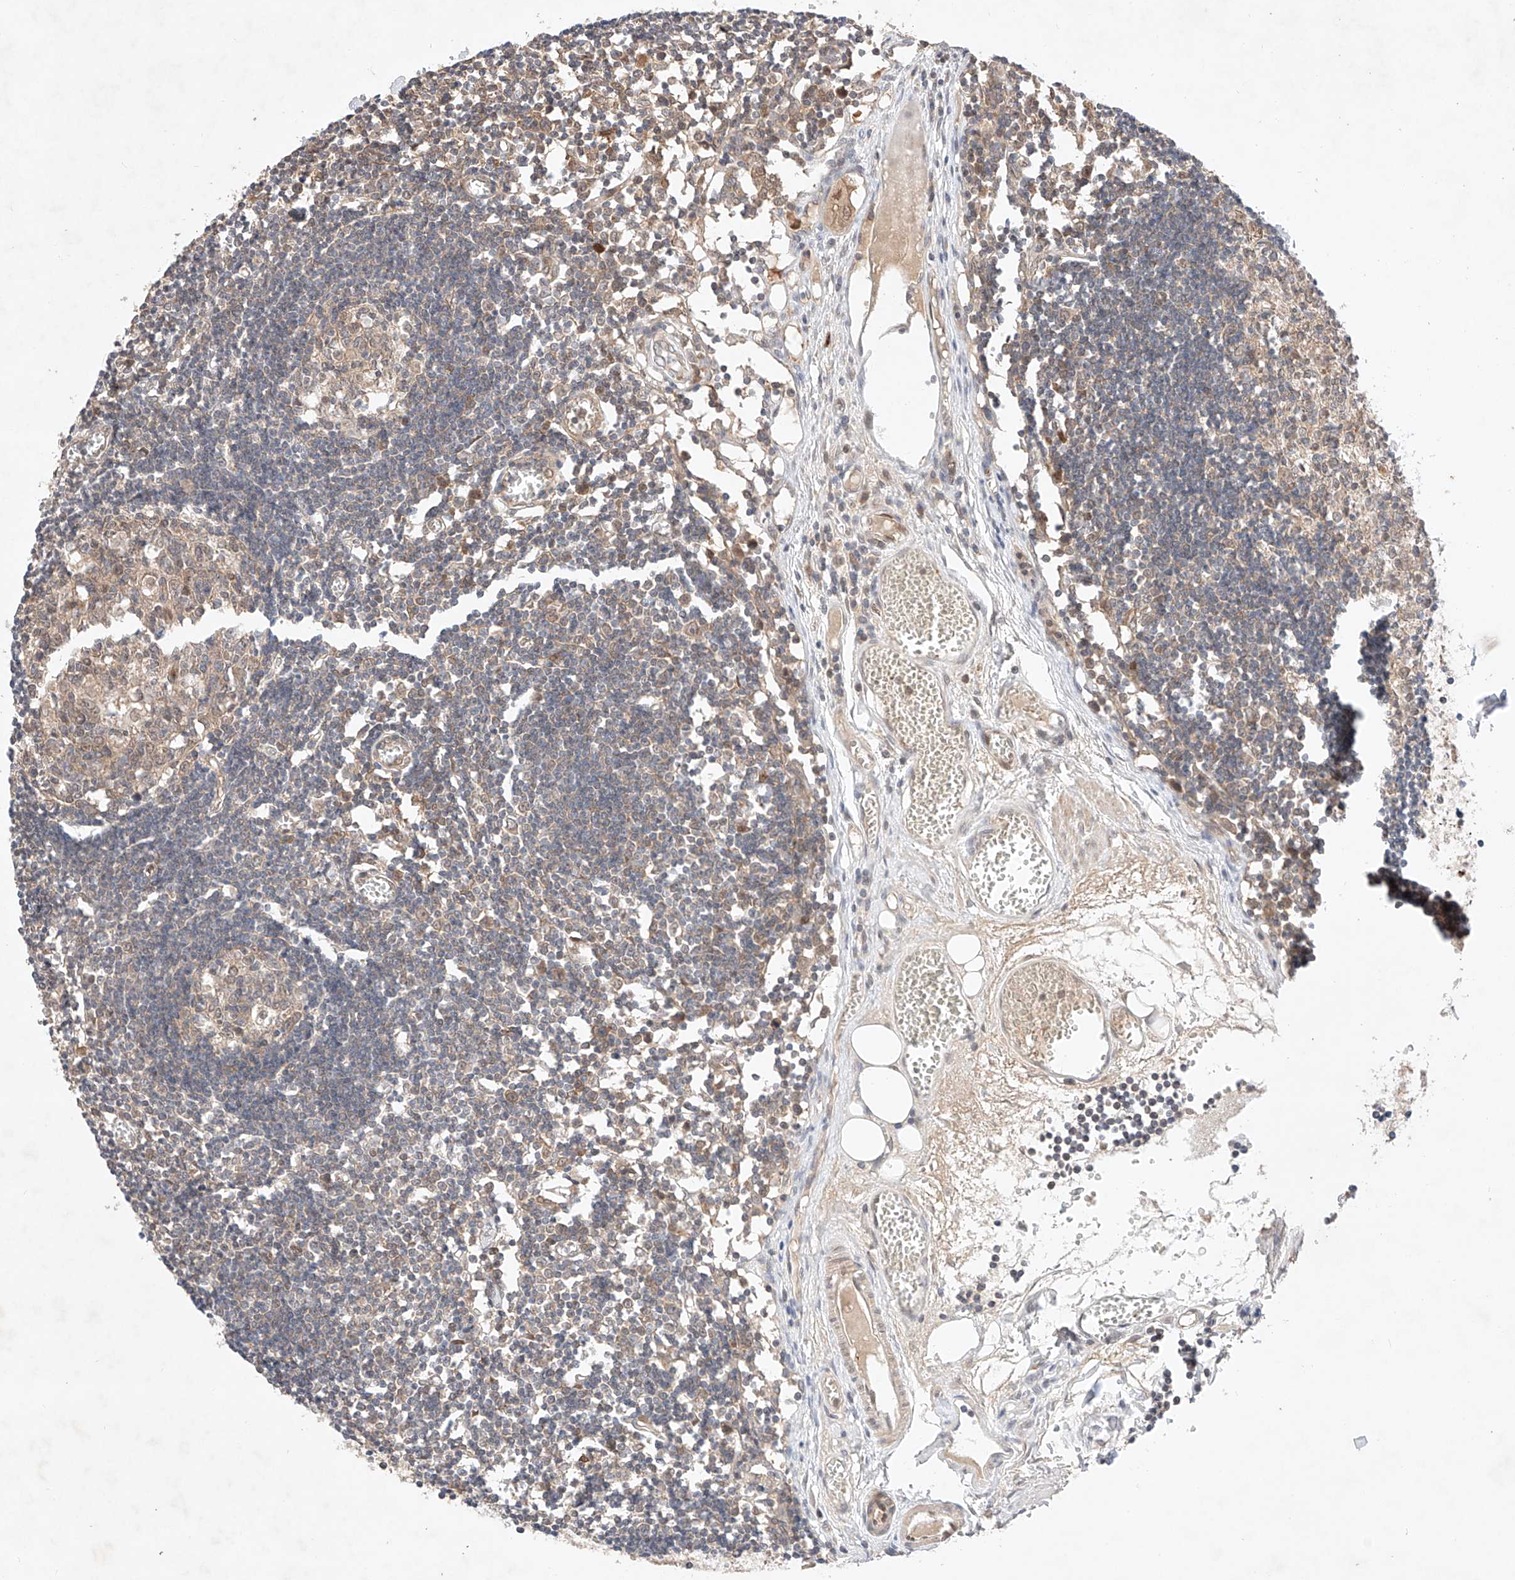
{"staining": {"intensity": "moderate", "quantity": "25%-75%", "location": "cytoplasmic/membranous"}, "tissue": "lymph node", "cell_type": "Germinal center cells", "image_type": "normal", "snomed": [{"axis": "morphology", "description": "Normal tissue, NOS"}, {"axis": "topography", "description": "Lymph node"}], "caption": "Protein staining displays moderate cytoplasmic/membranous expression in about 25%-75% of germinal center cells in unremarkable lymph node. (Brightfield microscopy of DAB IHC at high magnification).", "gene": "ZNF124", "patient": {"sex": "female", "age": 11}}